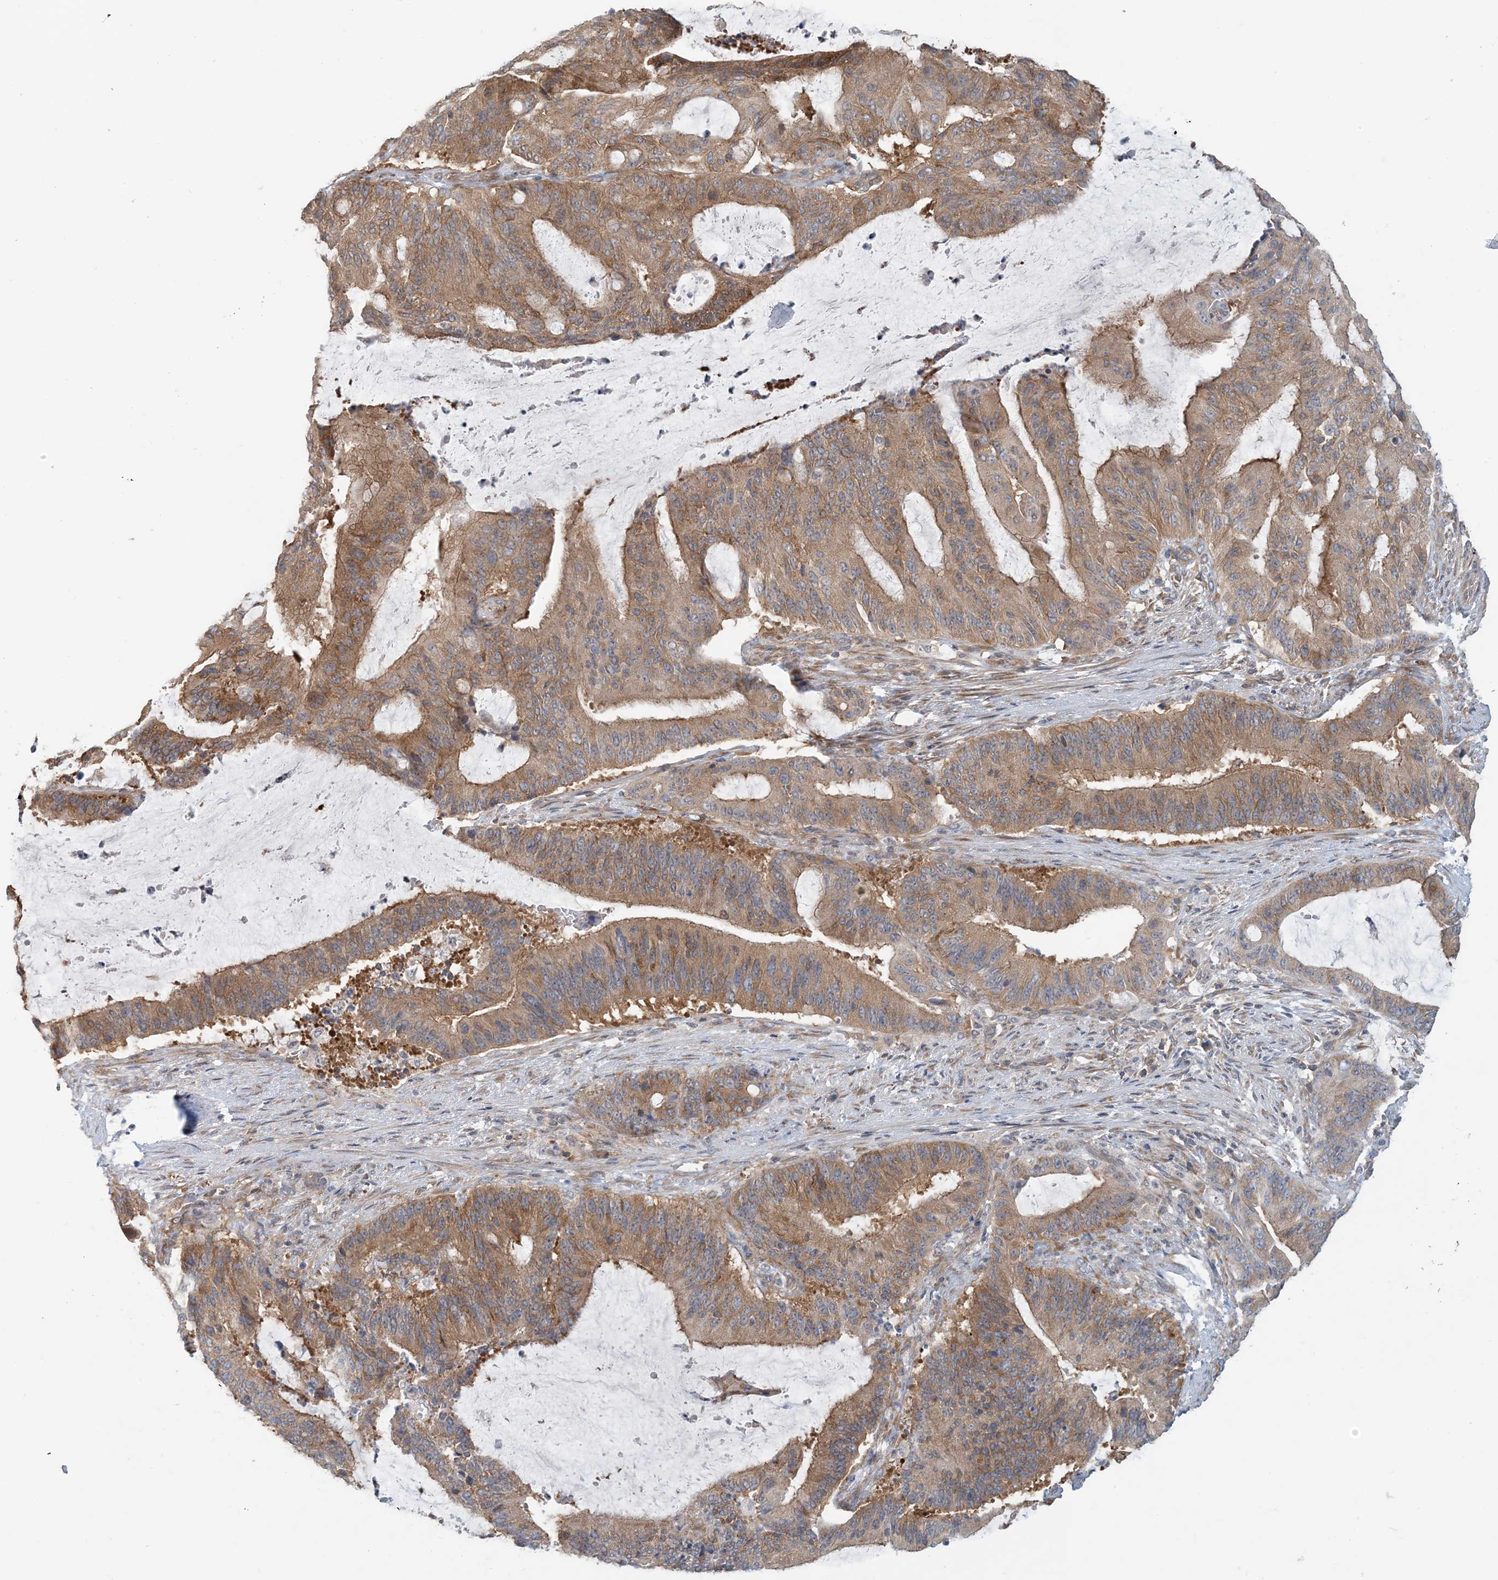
{"staining": {"intensity": "moderate", "quantity": ">75%", "location": "cytoplasmic/membranous"}, "tissue": "liver cancer", "cell_type": "Tumor cells", "image_type": "cancer", "snomed": [{"axis": "morphology", "description": "Normal tissue, NOS"}, {"axis": "morphology", "description": "Cholangiocarcinoma"}, {"axis": "topography", "description": "Liver"}, {"axis": "topography", "description": "Peripheral nerve tissue"}], "caption": "Liver cancer (cholangiocarcinoma) tissue shows moderate cytoplasmic/membranous positivity in about >75% of tumor cells Nuclei are stained in blue.", "gene": "ATP13A2", "patient": {"sex": "female", "age": 73}}